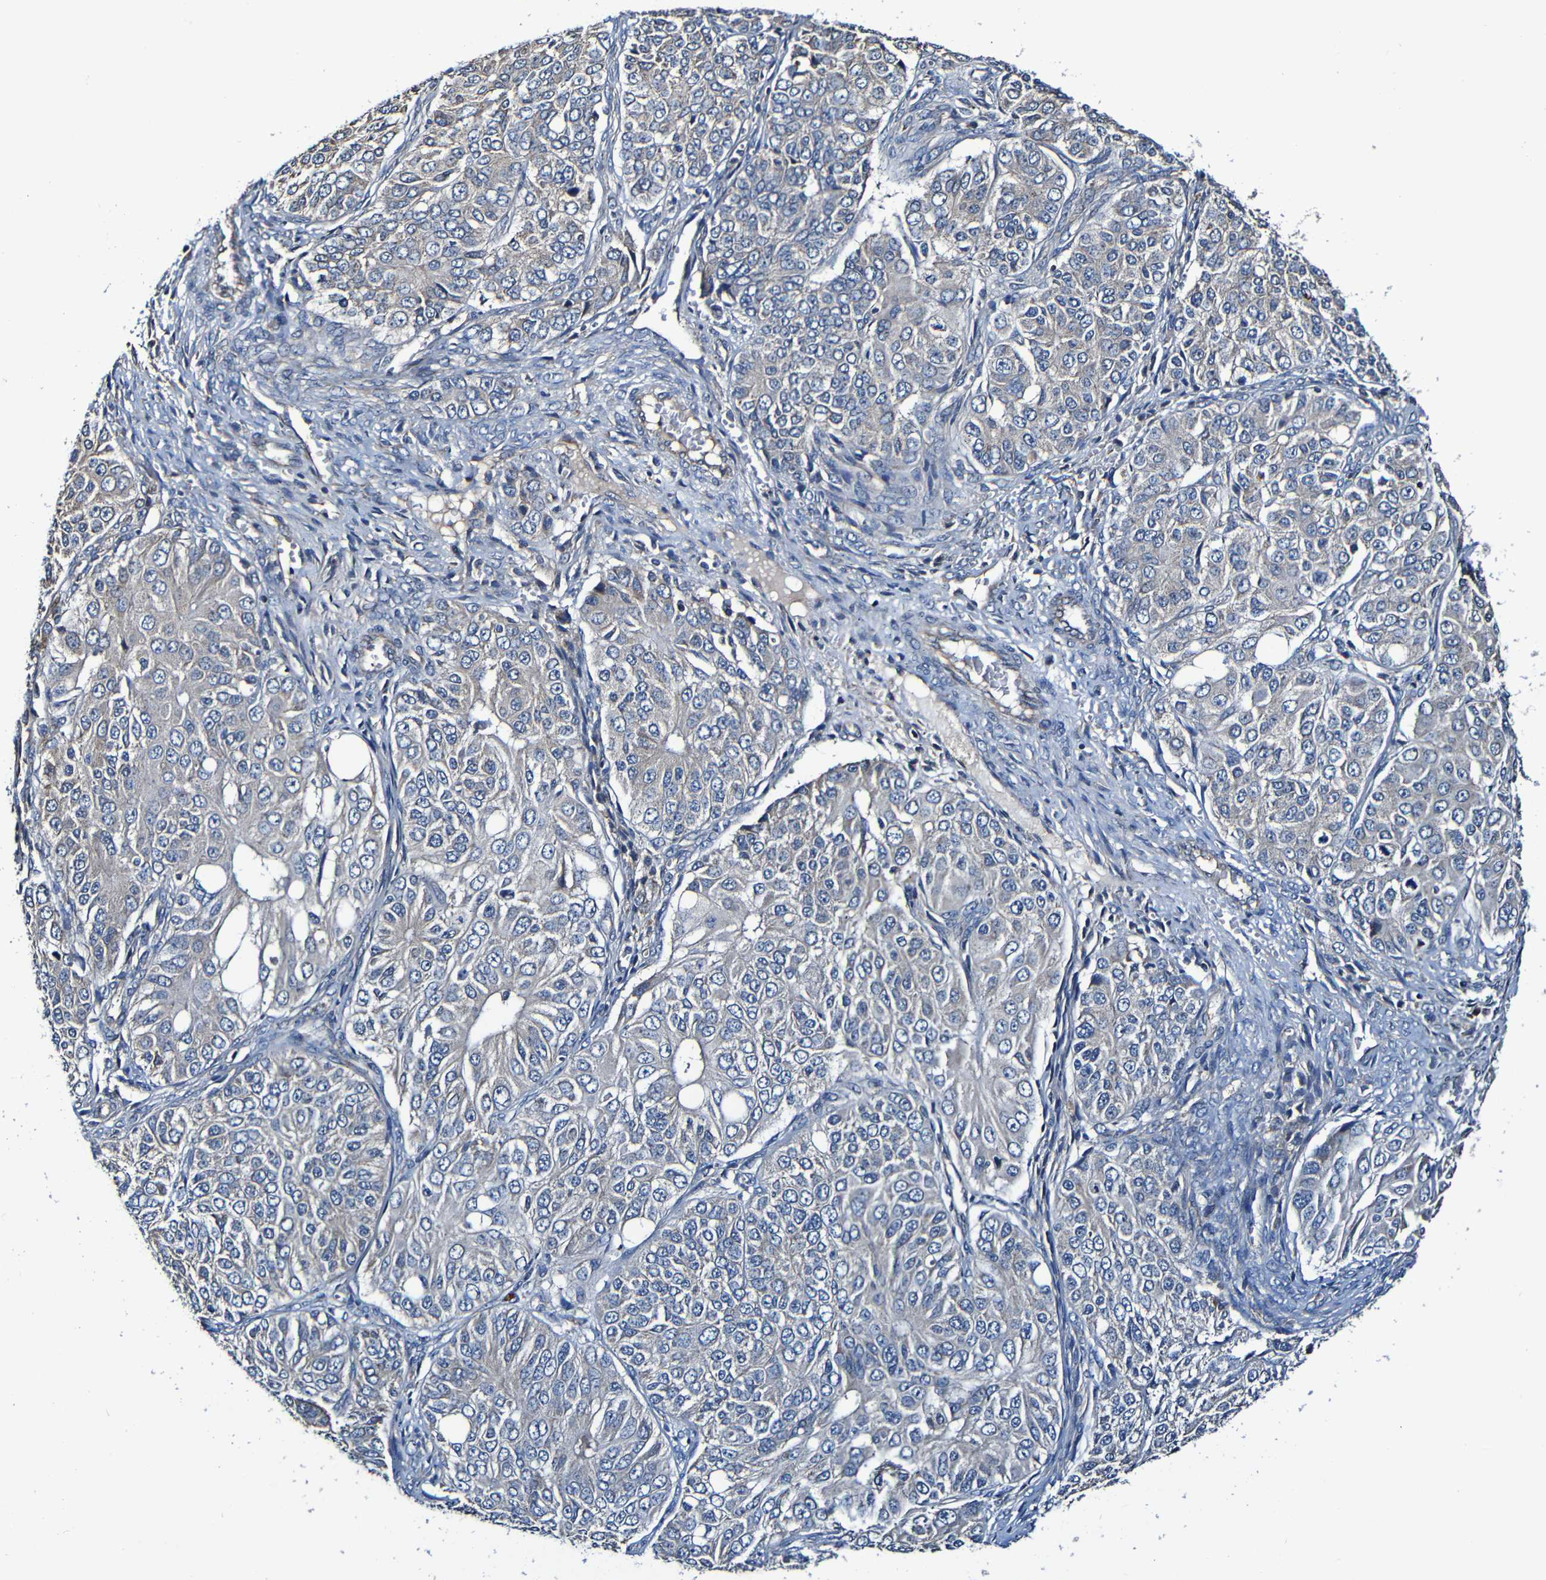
{"staining": {"intensity": "negative", "quantity": "none", "location": "none"}, "tissue": "ovarian cancer", "cell_type": "Tumor cells", "image_type": "cancer", "snomed": [{"axis": "morphology", "description": "Carcinoma, endometroid"}, {"axis": "topography", "description": "Ovary"}], "caption": "This is an immunohistochemistry image of ovarian cancer. There is no expression in tumor cells.", "gene": "ADAM15", "patient": {"sex": "female", "age": 51}}